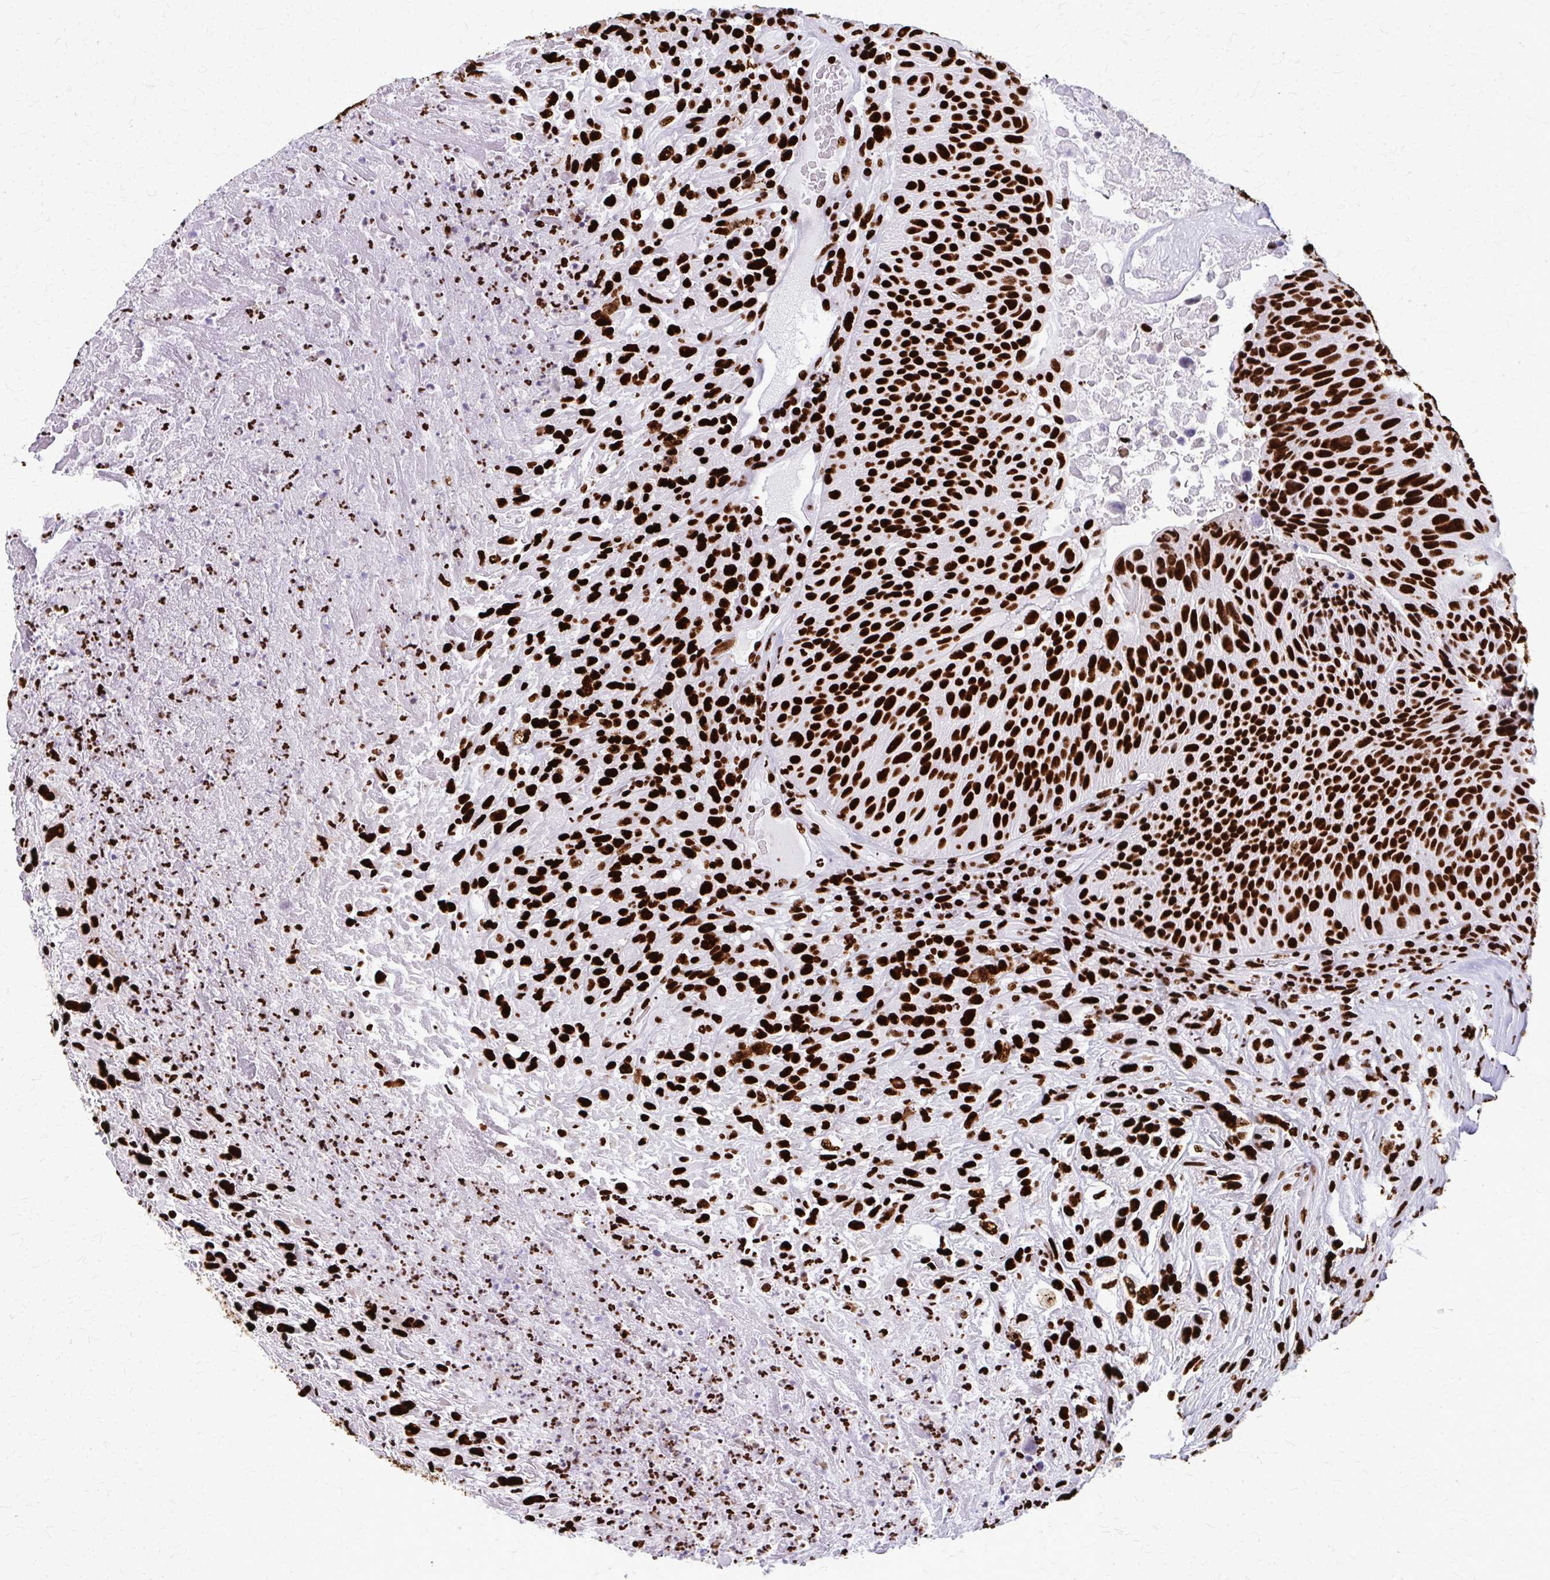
{"staining": {"intensity": "strong", "quantity": ">75%", "location": "nuclear"}, "tissue": "urothelial cancer", "cell_type": "Tumor cells", "image_type": "cancer", "snomed": [{"axis": "morphology", "description": "Urothelial carcinoma, High grade"}, {"axis": "topography", "description": "Urinary bladder"}], "caption": "This photomicrograph demonstrates urothelial carcinoma (high-grade) stained with IHC to label a protein in brown. The nuclear of tumor cells show strong positivity for the protein. Nuclei are counter-stained blue.", "gene": "SFPQ", "patient": {"sex": "male", "age": 66}}